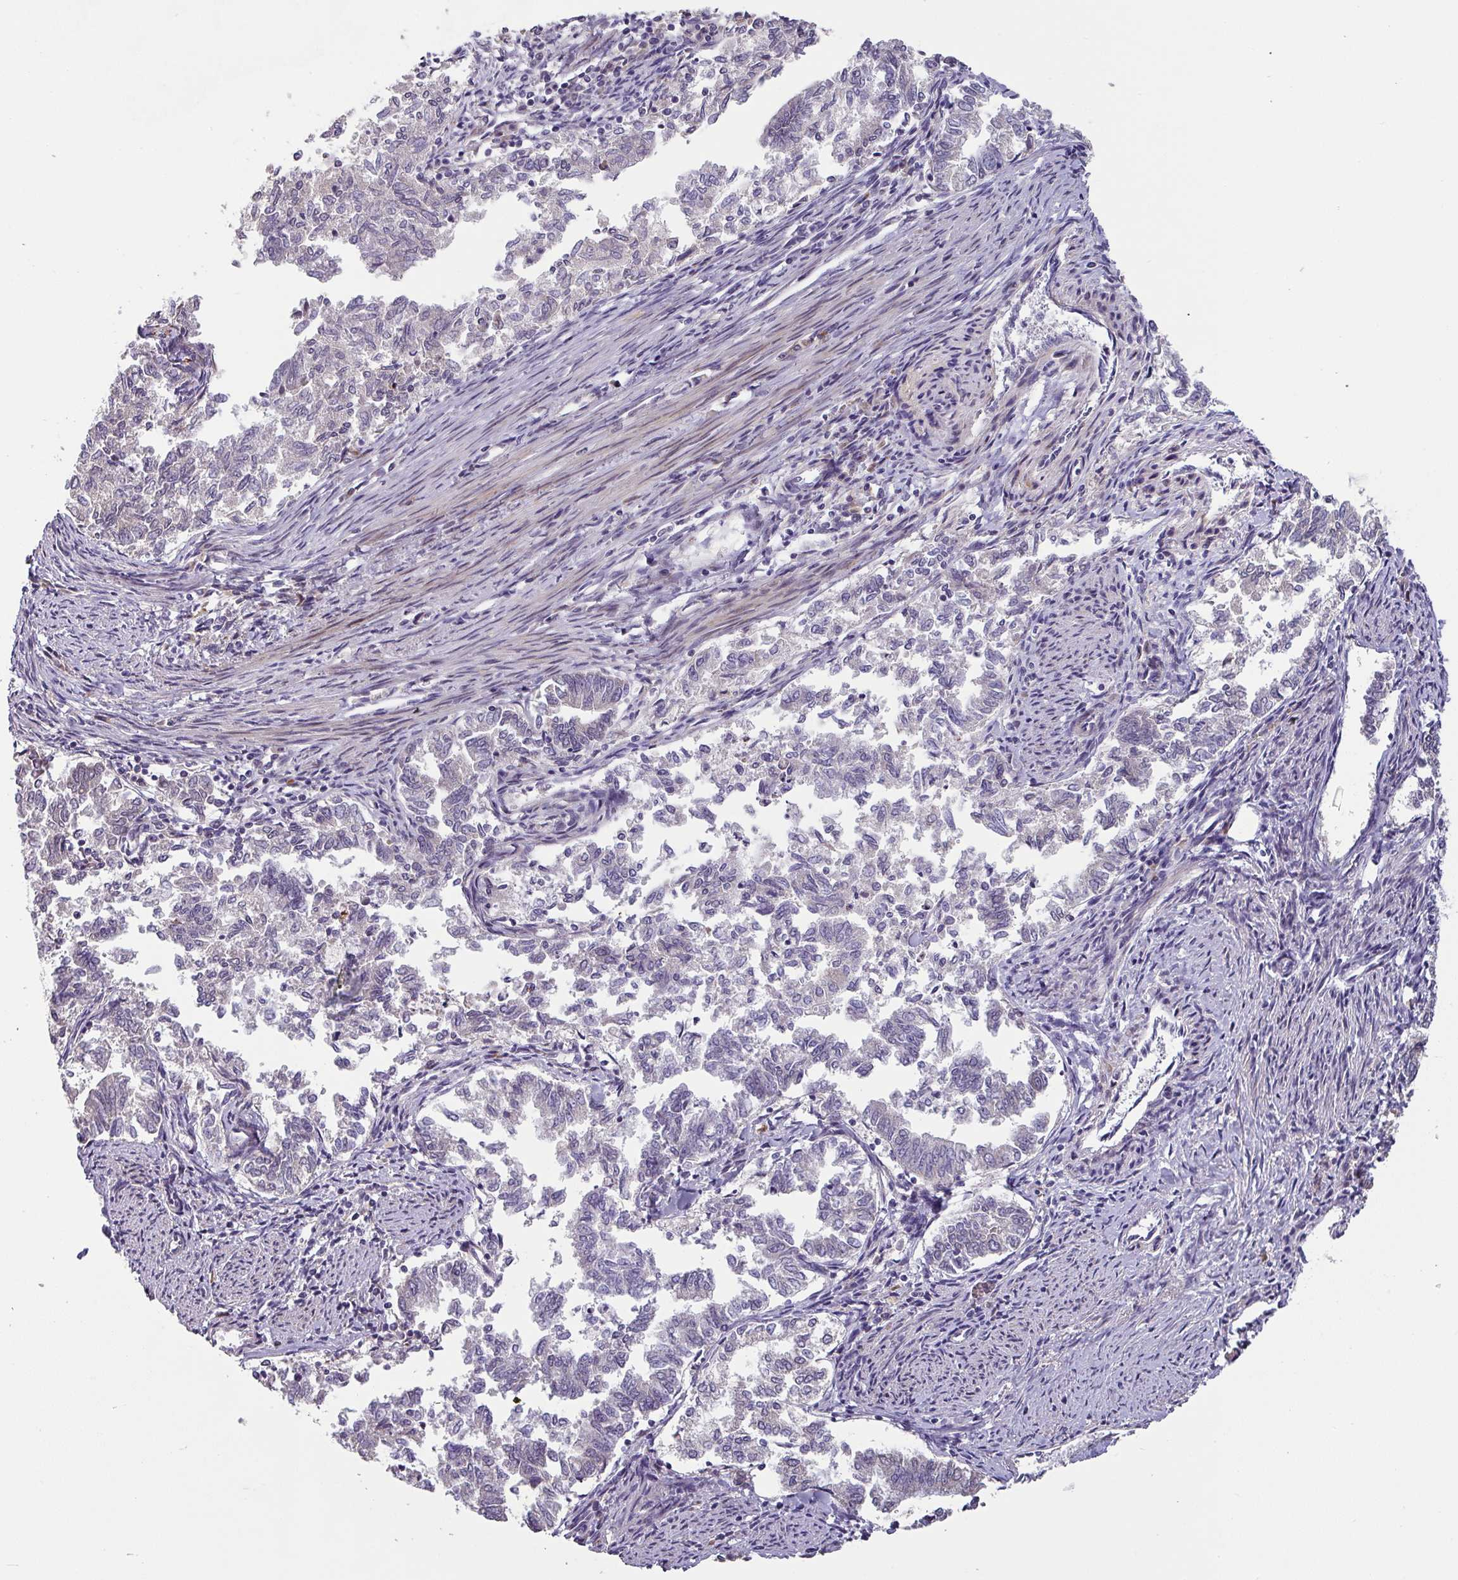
{"staining": {"intensity": "negative", "quantity": "none", "location": "none"}, "tissue": "endometrial cancer", "cell_type": "Tumor cells", "image_type": "cancer", "snomed": [{"axis": "morphology", "description": "Adenocarcinoma, NOS"}, {"axis": "topography", "description": "Endometrium"}], "caption": "IHC histopathology image of human endometrial adenocarcinoma stained for a protein (brown), which reveals no expression in tumor cells.", "gene": "KLHL3", "patient": {"sex": "female", "age": 79}}